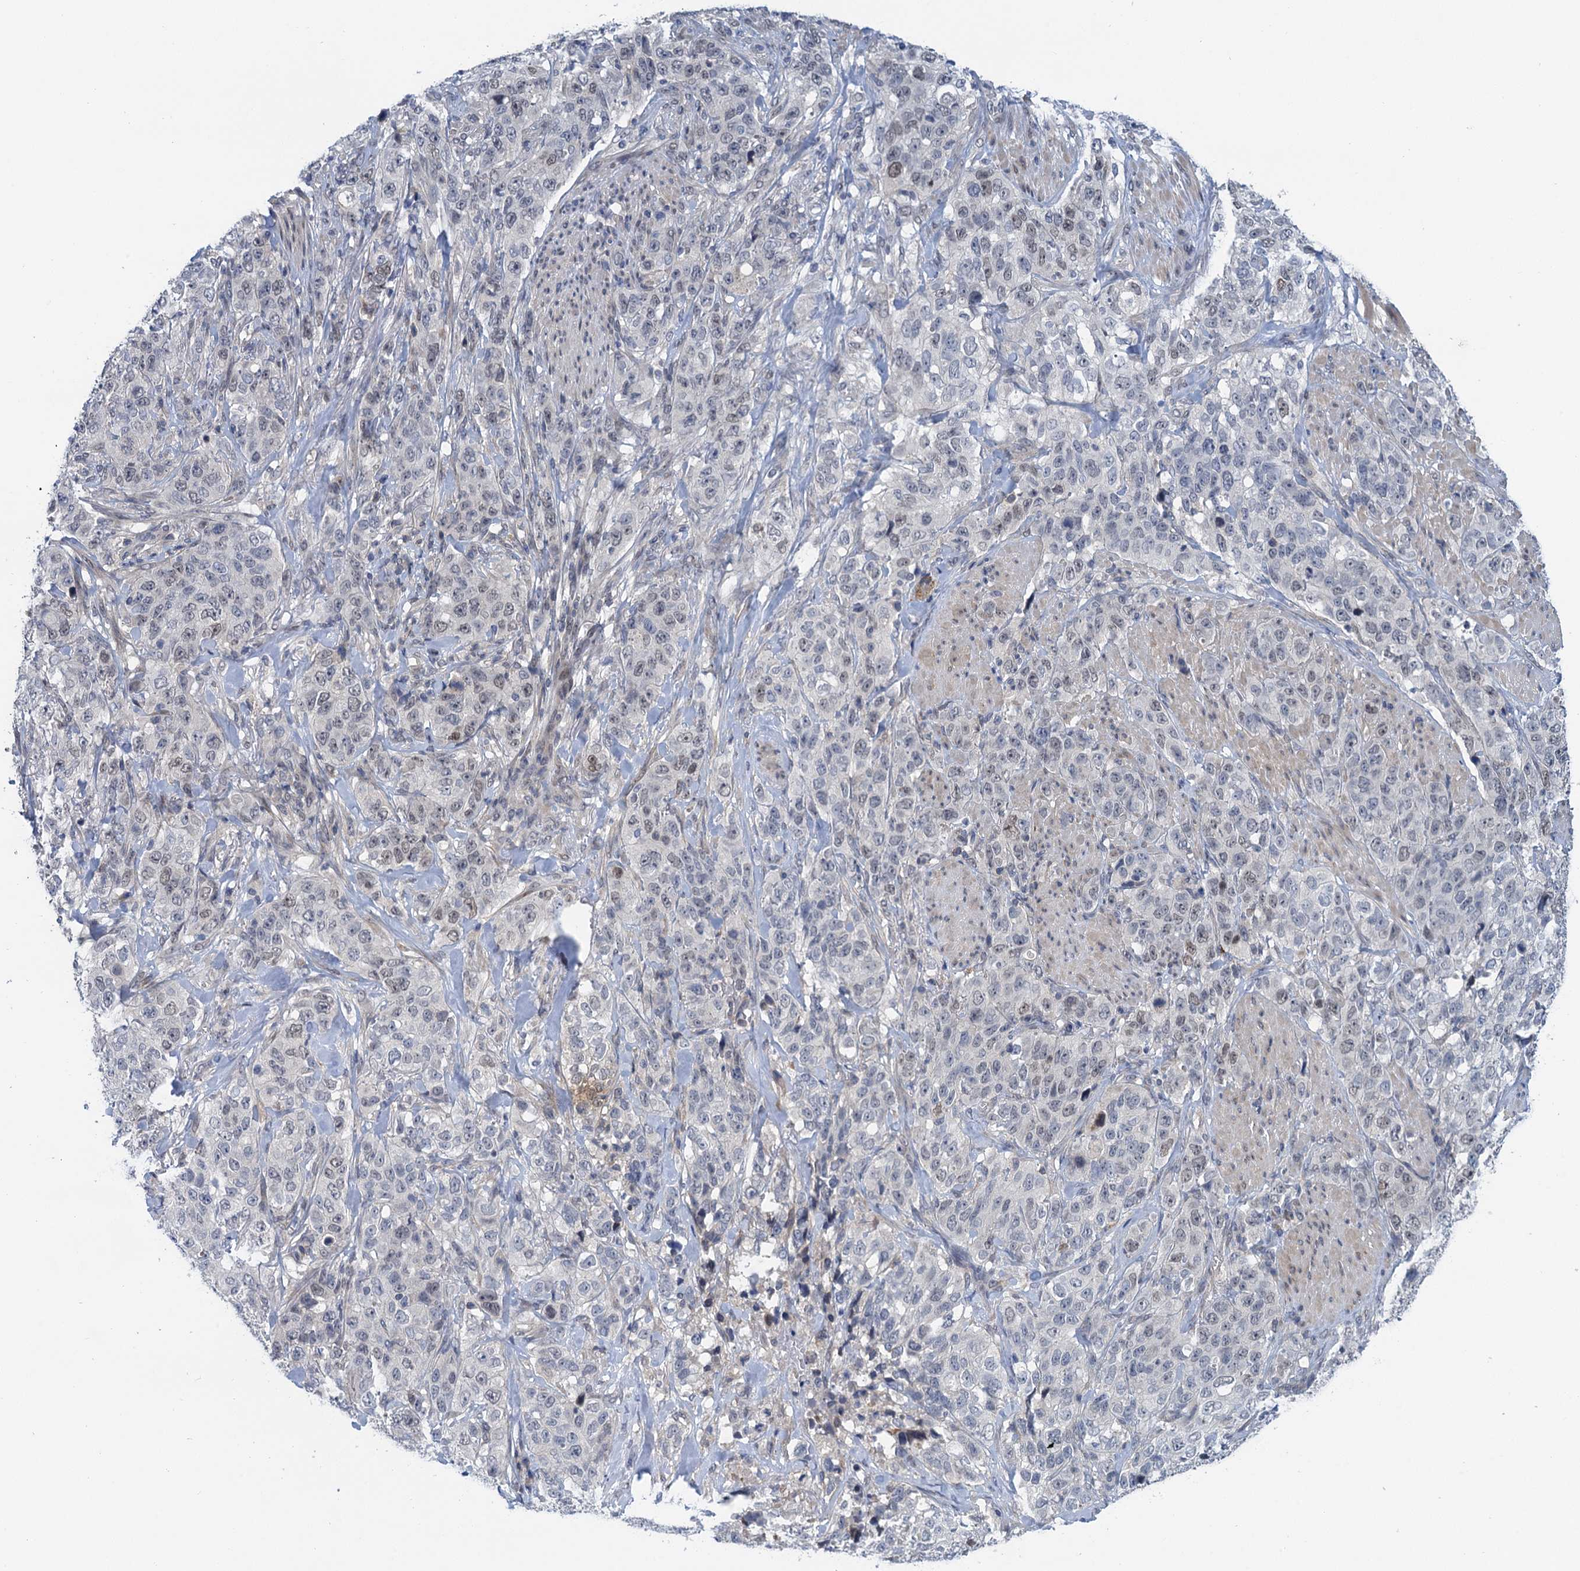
{"staining": {"intensity": "negative", "quantity": "none", "location": "none"}, "tissue": "stomach cancer", "cell_type": "Tumor cells", "image_type": "cancer", "snomed": [{"axis": "morphology", "description": "Adenocarcinoma, NOS"}, {"axis": "topography", "description": "Stomach"}], "caption": "Stomach cancer was stained to show a protein in brown. There is no significant expression in tumor cells.", "gene": "MRFAP1", "patient": {"sex": "male", "age": 48}}